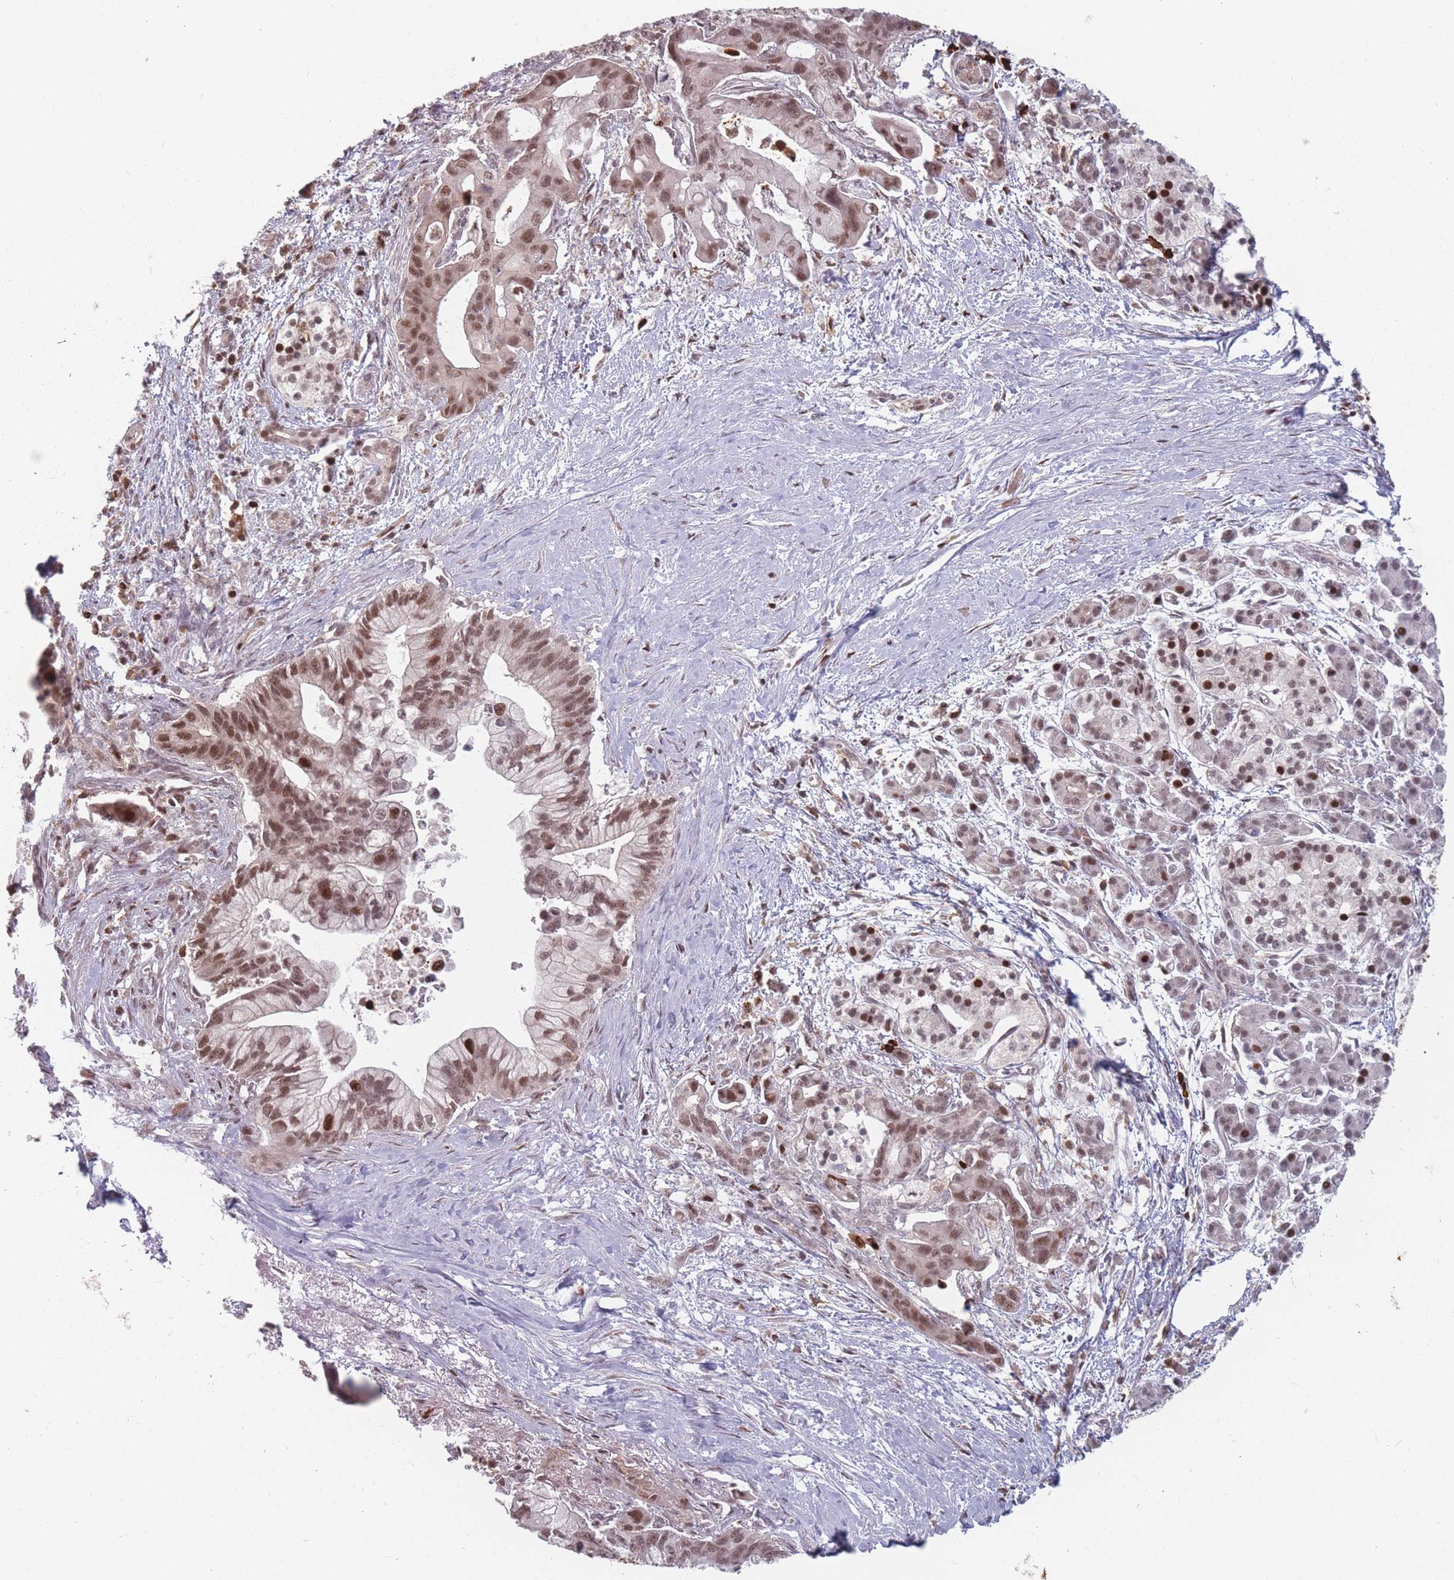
{"staining": {"intensity": "moderate", "quantity": ">75%", "location": "nuclear"}, "tissue": "pancreatic cancer", "cell_type": "Tumor cells", "image_type": "cancer", "snomed": [{"axis": "morphology", "description": "Adenocarcinoma, NOS"}, {"axis": "topography", "description": "Pancreas"}], "caption": "This is a micrograph of IHC staining of pancreatic cancer (adenocarcinoma), which shows moderate expression in the nuclear of tumor cells.", "gene": "WDR55", "patient": {"sex": "male", "age": 68}}